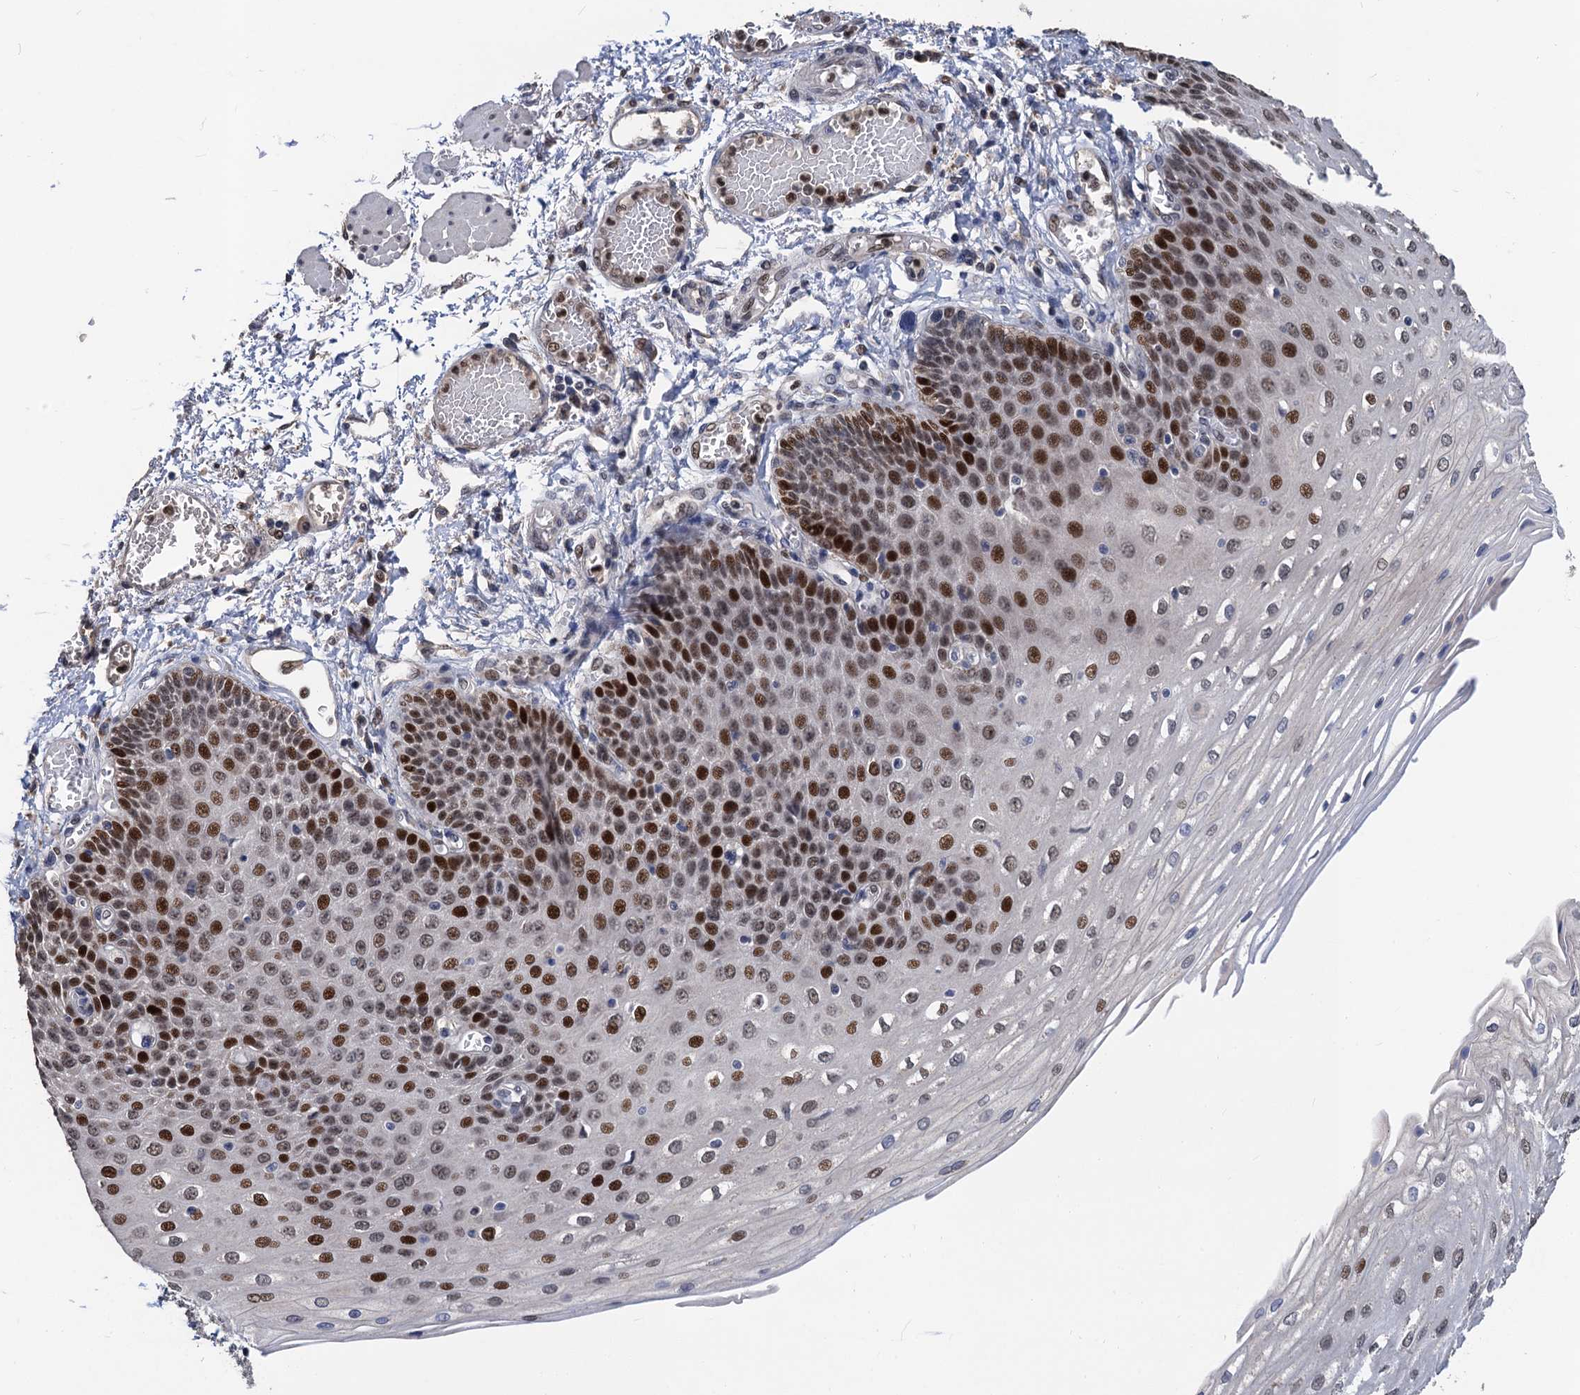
{"staining": {"intensity": "strong", "quantity": "25%-75%", "location": "nuclear"}, "tissue": "esophagus", "cell_type": "Squamous epithelial cells", "image_type": "normal", "snomed": [{"axis": "morphology", "description": "Normal tissue, NOS"}, {"axis": "topography", "description": "Esophagus"}], "caption": "Brown immunohistochemical staining in unremarkable human esophagus reveals strong nuclear staining in approximately 25%-75% of squamous epithelial cells.", "gene": "TSEN34", "patient": {"sex": "male", "age": 81}}